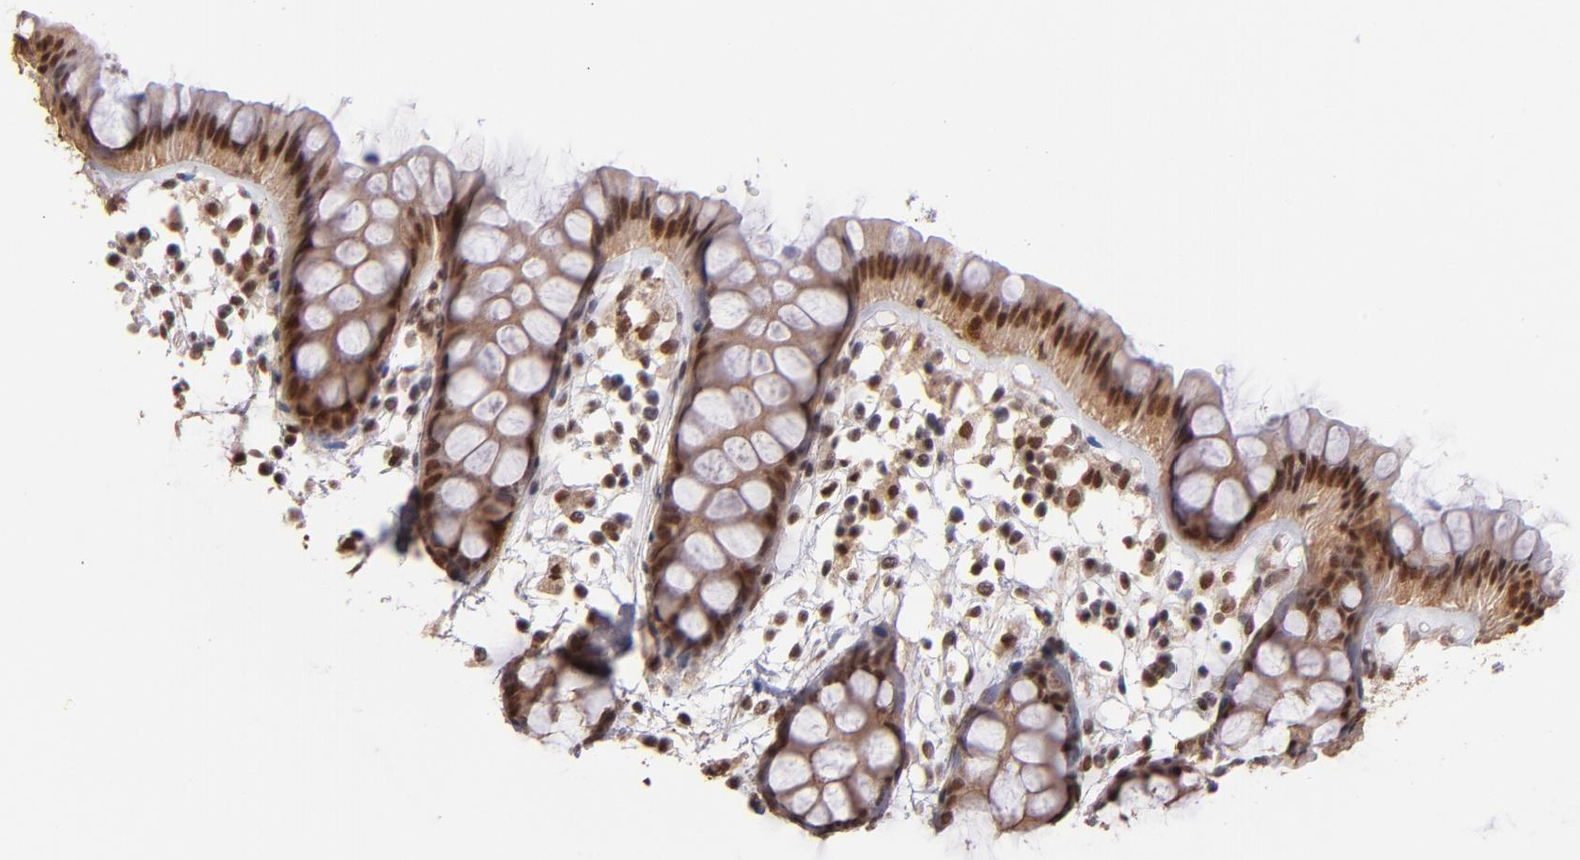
{"staining": {"intensity": "moderate", "quantity": ">75%", "location": "nuclear"}, "tissue": "rectum", "cell_type": "Glandular cells", "image_type": "normal", "snomed": [{"axis": "morphology", "description": "Normal tissue, NOS"}, {"axis": "topography", "description": "Rectum"}], "caption": "Approximately >75% of glandular cells in normal rectum show moderate nuclear protein staining as visualized by brown immunohistochemical staining.", "gene": "TERF2", "patient": {"sex": "female", "age": 66}}